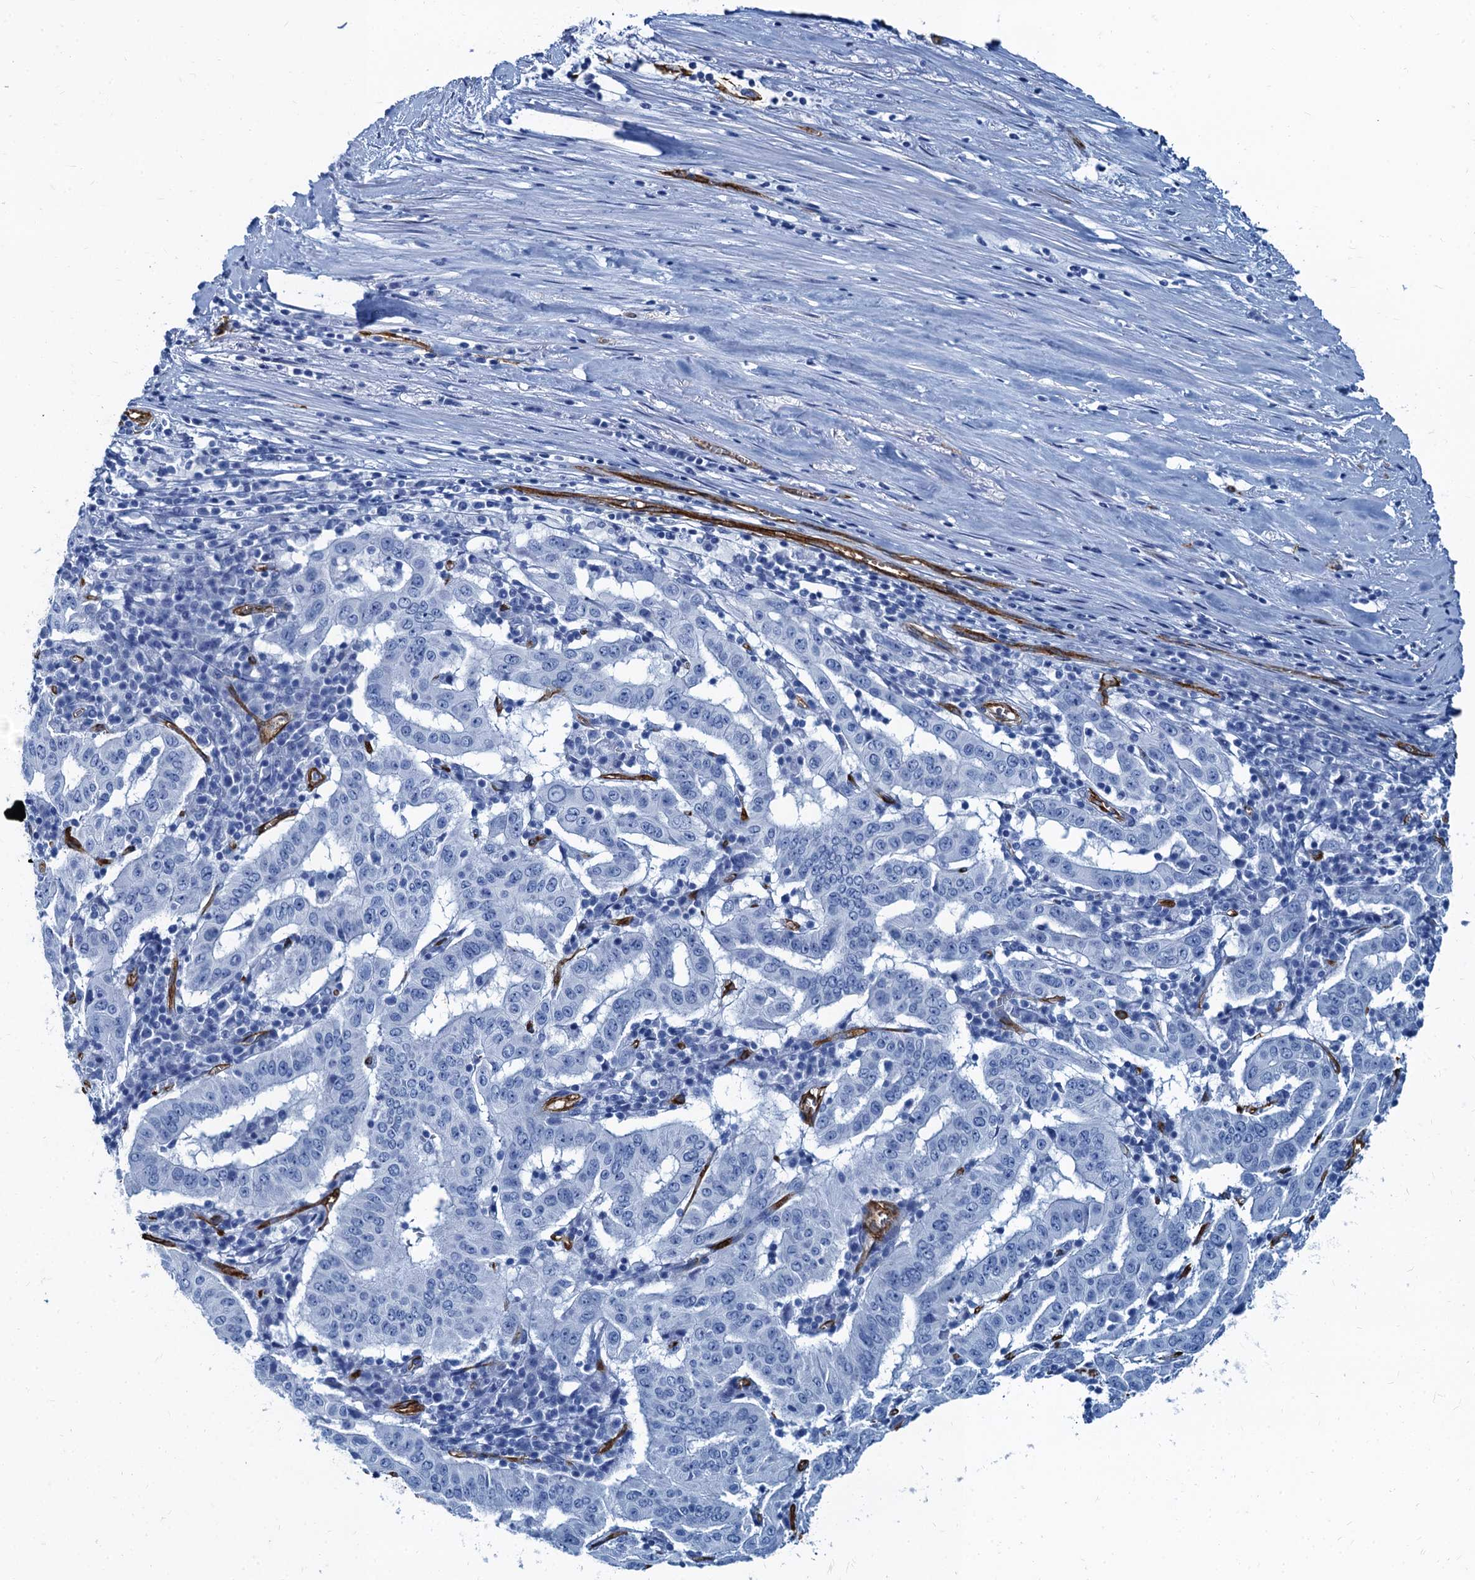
{"staining": {"intensity": "negative", "quantity": "none", "location": "none"}, "tissue": "pancreatic cancer", "cell_type": "Tumor cells", "image_type": "cancer", "snomed": [{"axis": "morphology", "description": "Adenocarcinoma, NOS"}, {"axis": "topography", "description": "Pancreas"}], "caption": "The immunohistochemistry image has no significant staining in tumor cells of pancreatic cancer (adenocarcinoma) tissue. Brightfield microscopy of immunohistochemistry stained with DAB (3,3'-diaminobenzidine) (brown) and hematoxylin (blue), captured at high magnification.", "gene": "CAVIN2", "patient": {"sex": "male", "age": 63}}